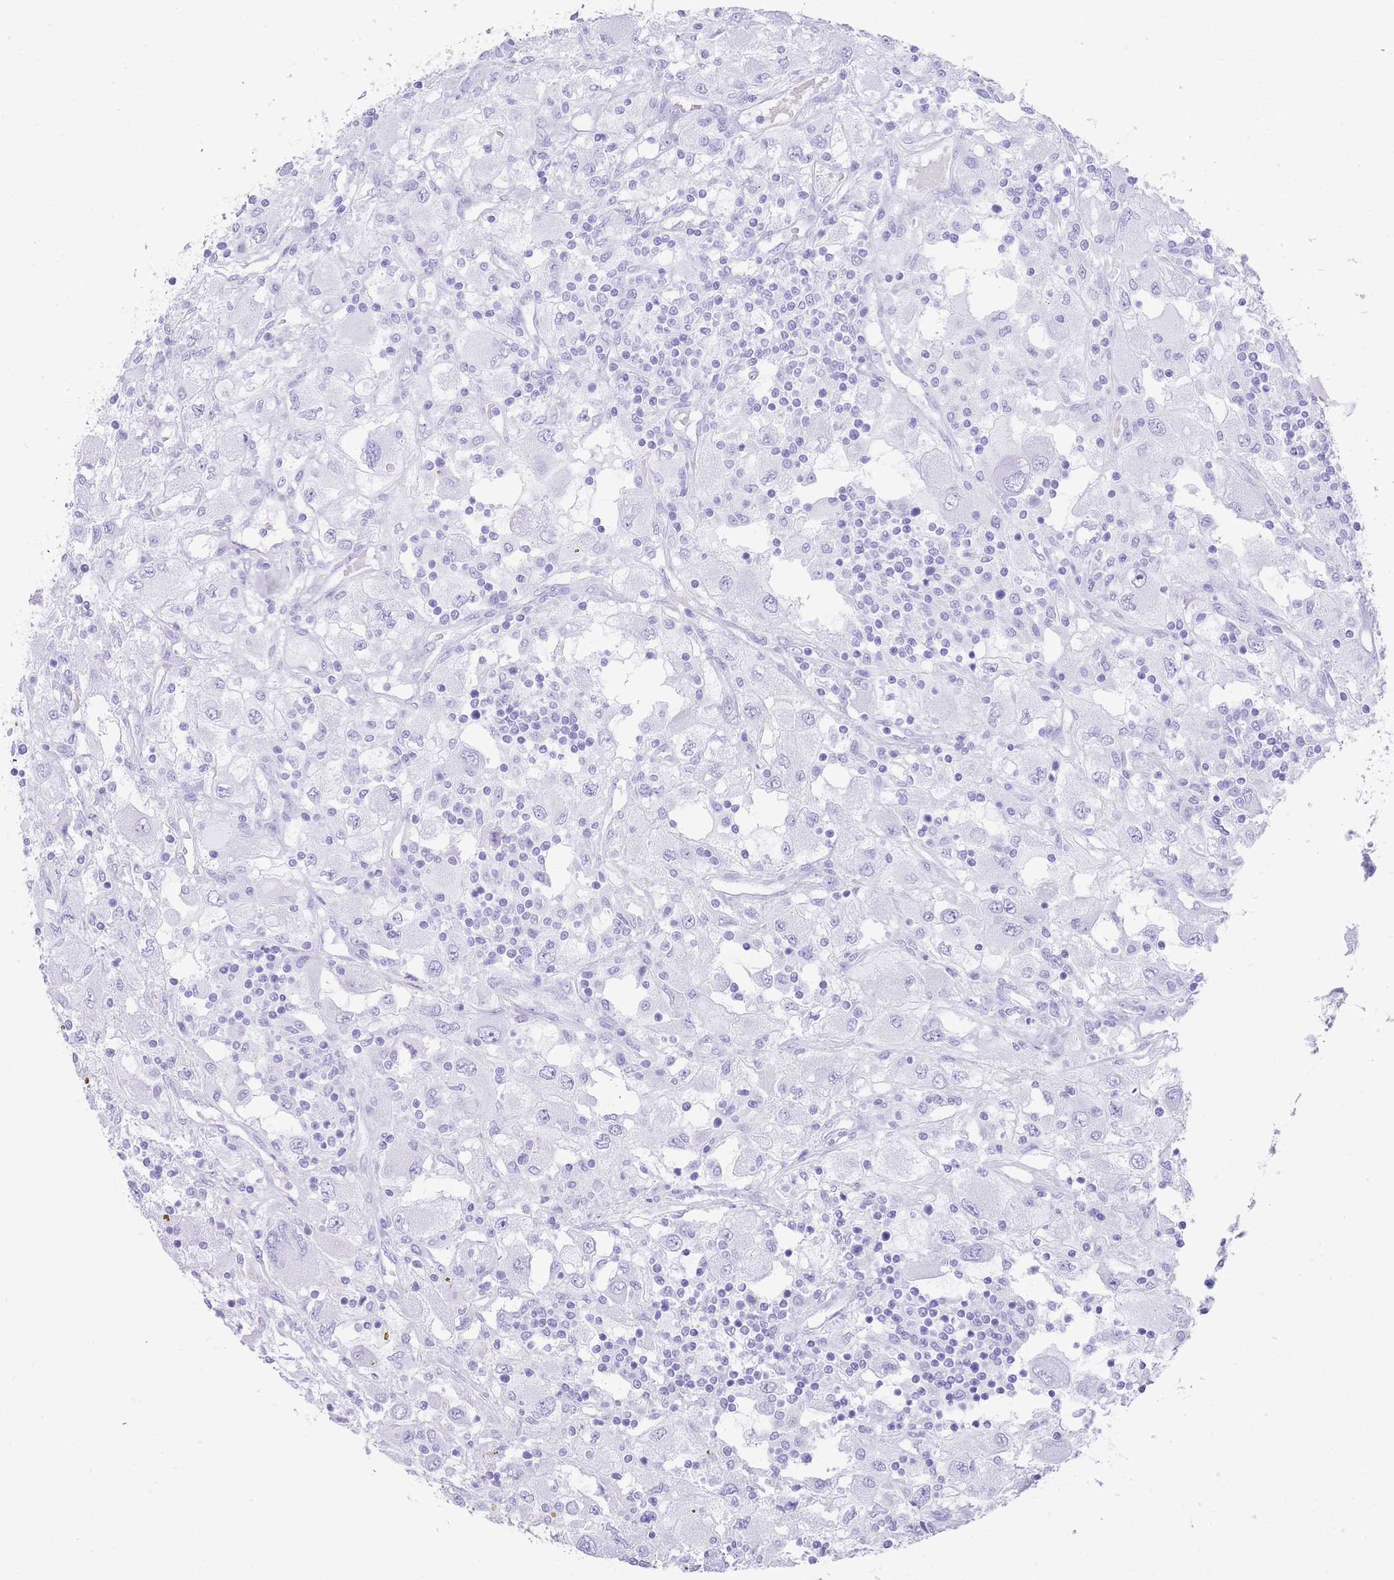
{"staining": {"intensity": "negative", "quantity": "none", "location": "none"}, "tissue": "renal cancer", "cell_type": "Tumor cells", "image_type": "cancer", "snomed": [{"axis": "morphology", "description": "Adenocarcinoma, NOS"}, {"axis": "topography", "description": "Kidney"}], "caption": "Human renal cancer stained for a protein using immunohistochemistry (IHC) reveals no positivity in tumor cells.", "gene": "ELOA2", "patient": {"sex": "female", "age": 67}}